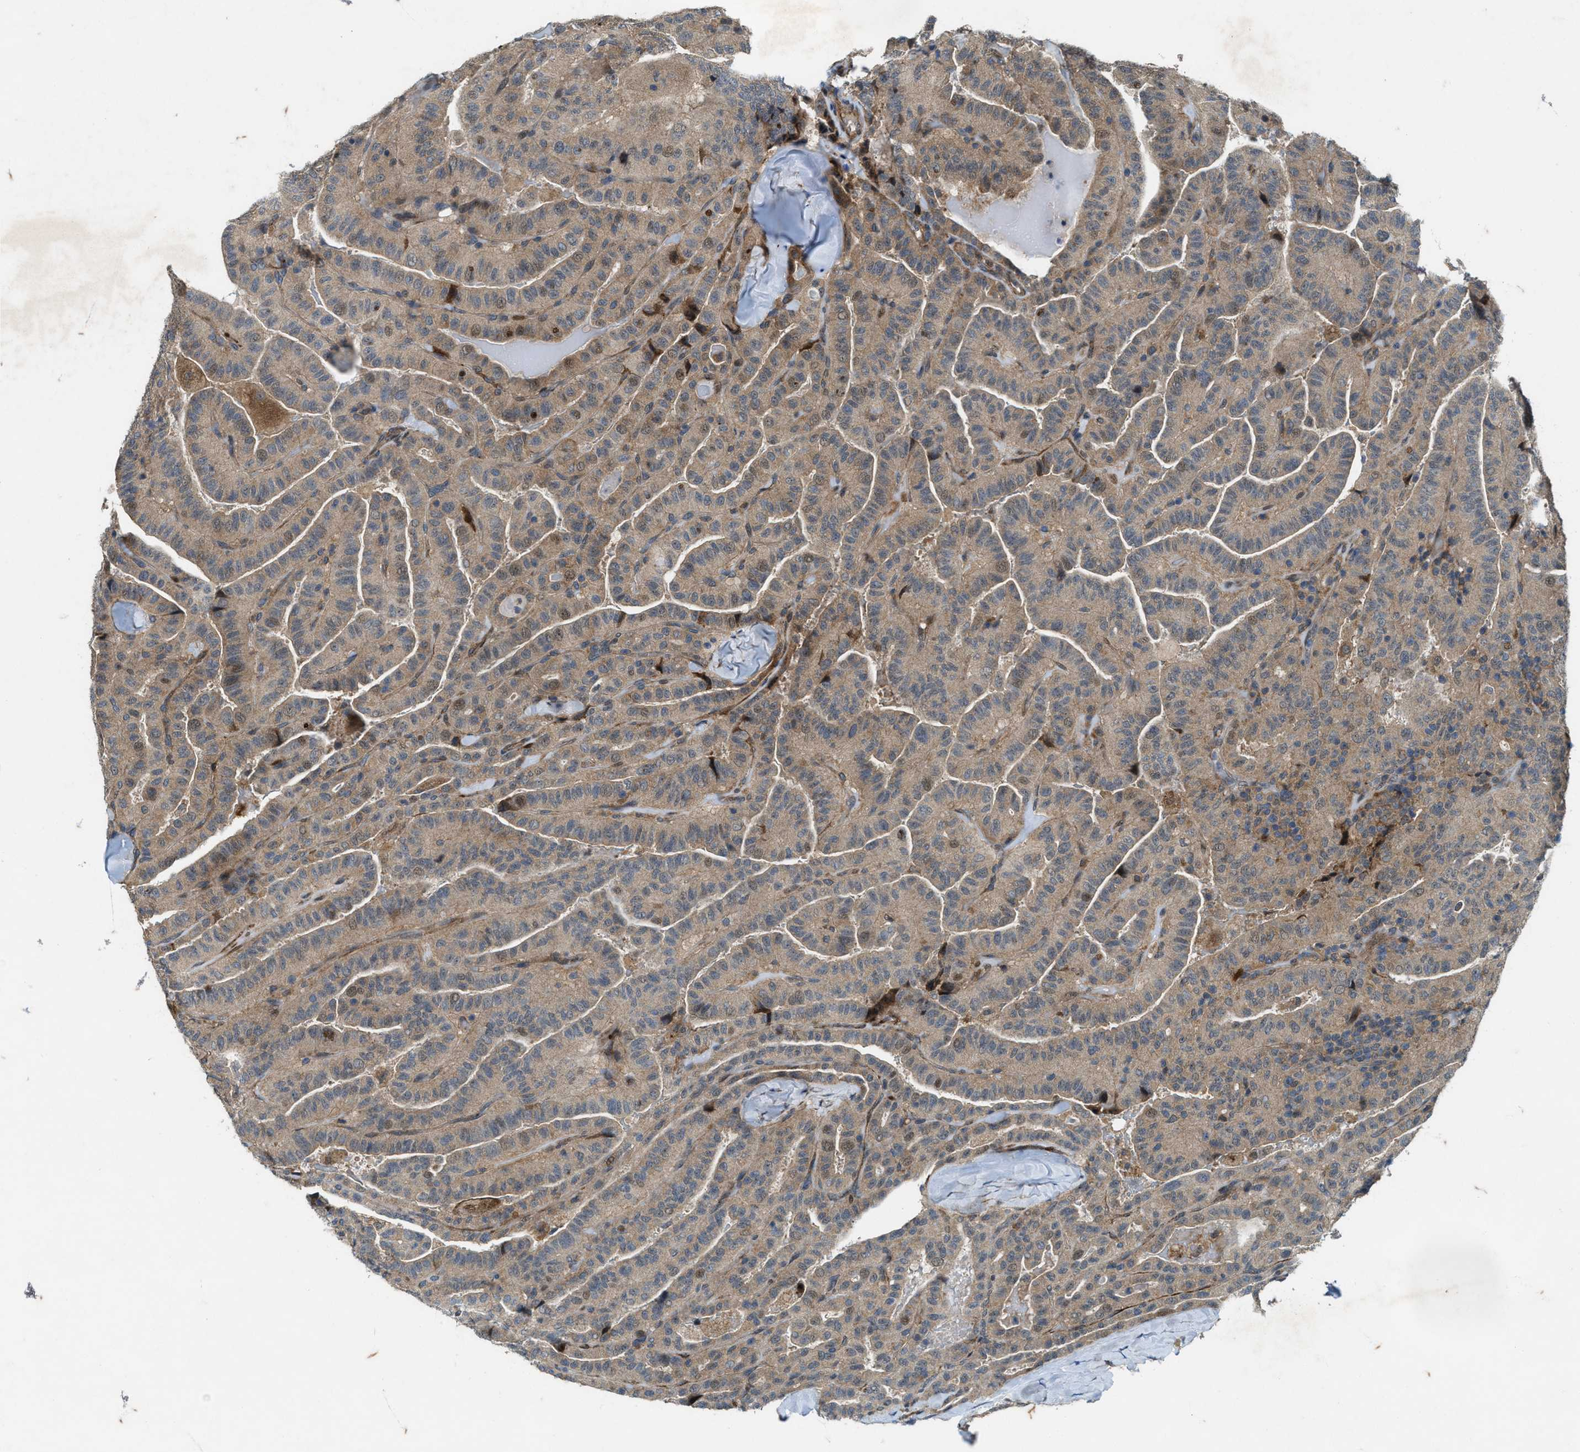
{"staining": {"intensity": "weak", "quantity": ">75%", "location": "cytoplasmic/membranous"}, "tissue": "thyroid cancer", "cell_type": "Tumor cells", "image_type": "cancer", "snomed": [{"axis": "morphology", "description": "Papillary adenocarcinoma, NOS"}, {"axis": "topography", "description": "Thyroid gland"}], "caption": "IHC (DAB (3,3'-diaminobenzidine)) staining of papillary adenocarcinoma (thyroid) exhibits weak cytoplasmic/membranous protein positivity in approximately >75% of tumor cells. (brown staining indicates protein expression, while blue staining denotes nuclei).", "gene": "LRRC72", "patient": {"sex": "male", "age": 77}}